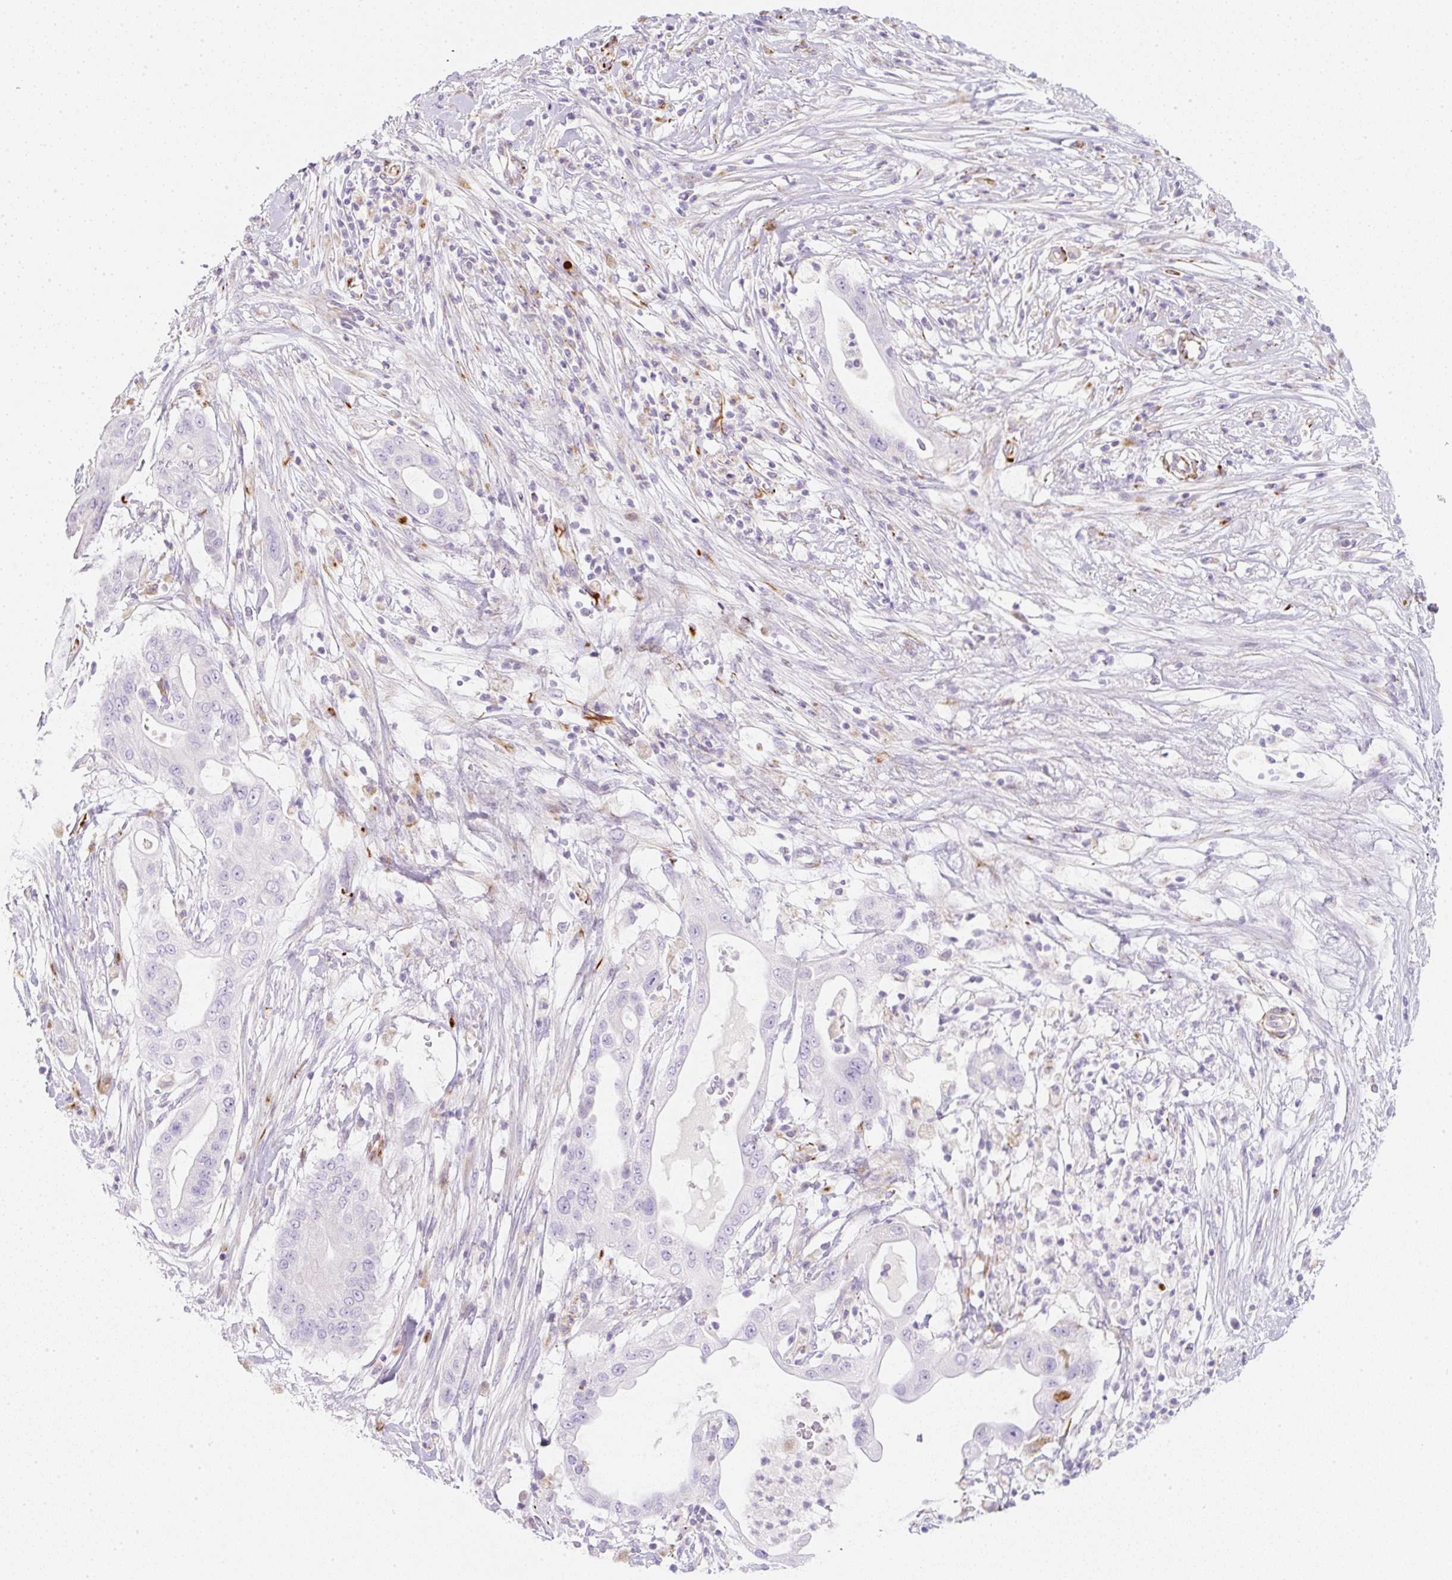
{"staining": {"intensity": "negative", "quantity": "none", "location": "none"}, "tissue": "pancreatic cancer", "cell_type": "Tumor cells", "image_type": "cancer", "snomed": [{"axis": "morphology", "description": "Adenocarcinoma, NOS"}, {"axis": "topography", "description": "Pancreas"}], "caption": "Human pancreatic adenocarcinoma stained for a protein using immunohistochemistry (IHC) shows no staining in tumor cells.", "gene": "ZNF689", "patient": {"sex": "male", "age": 68}}